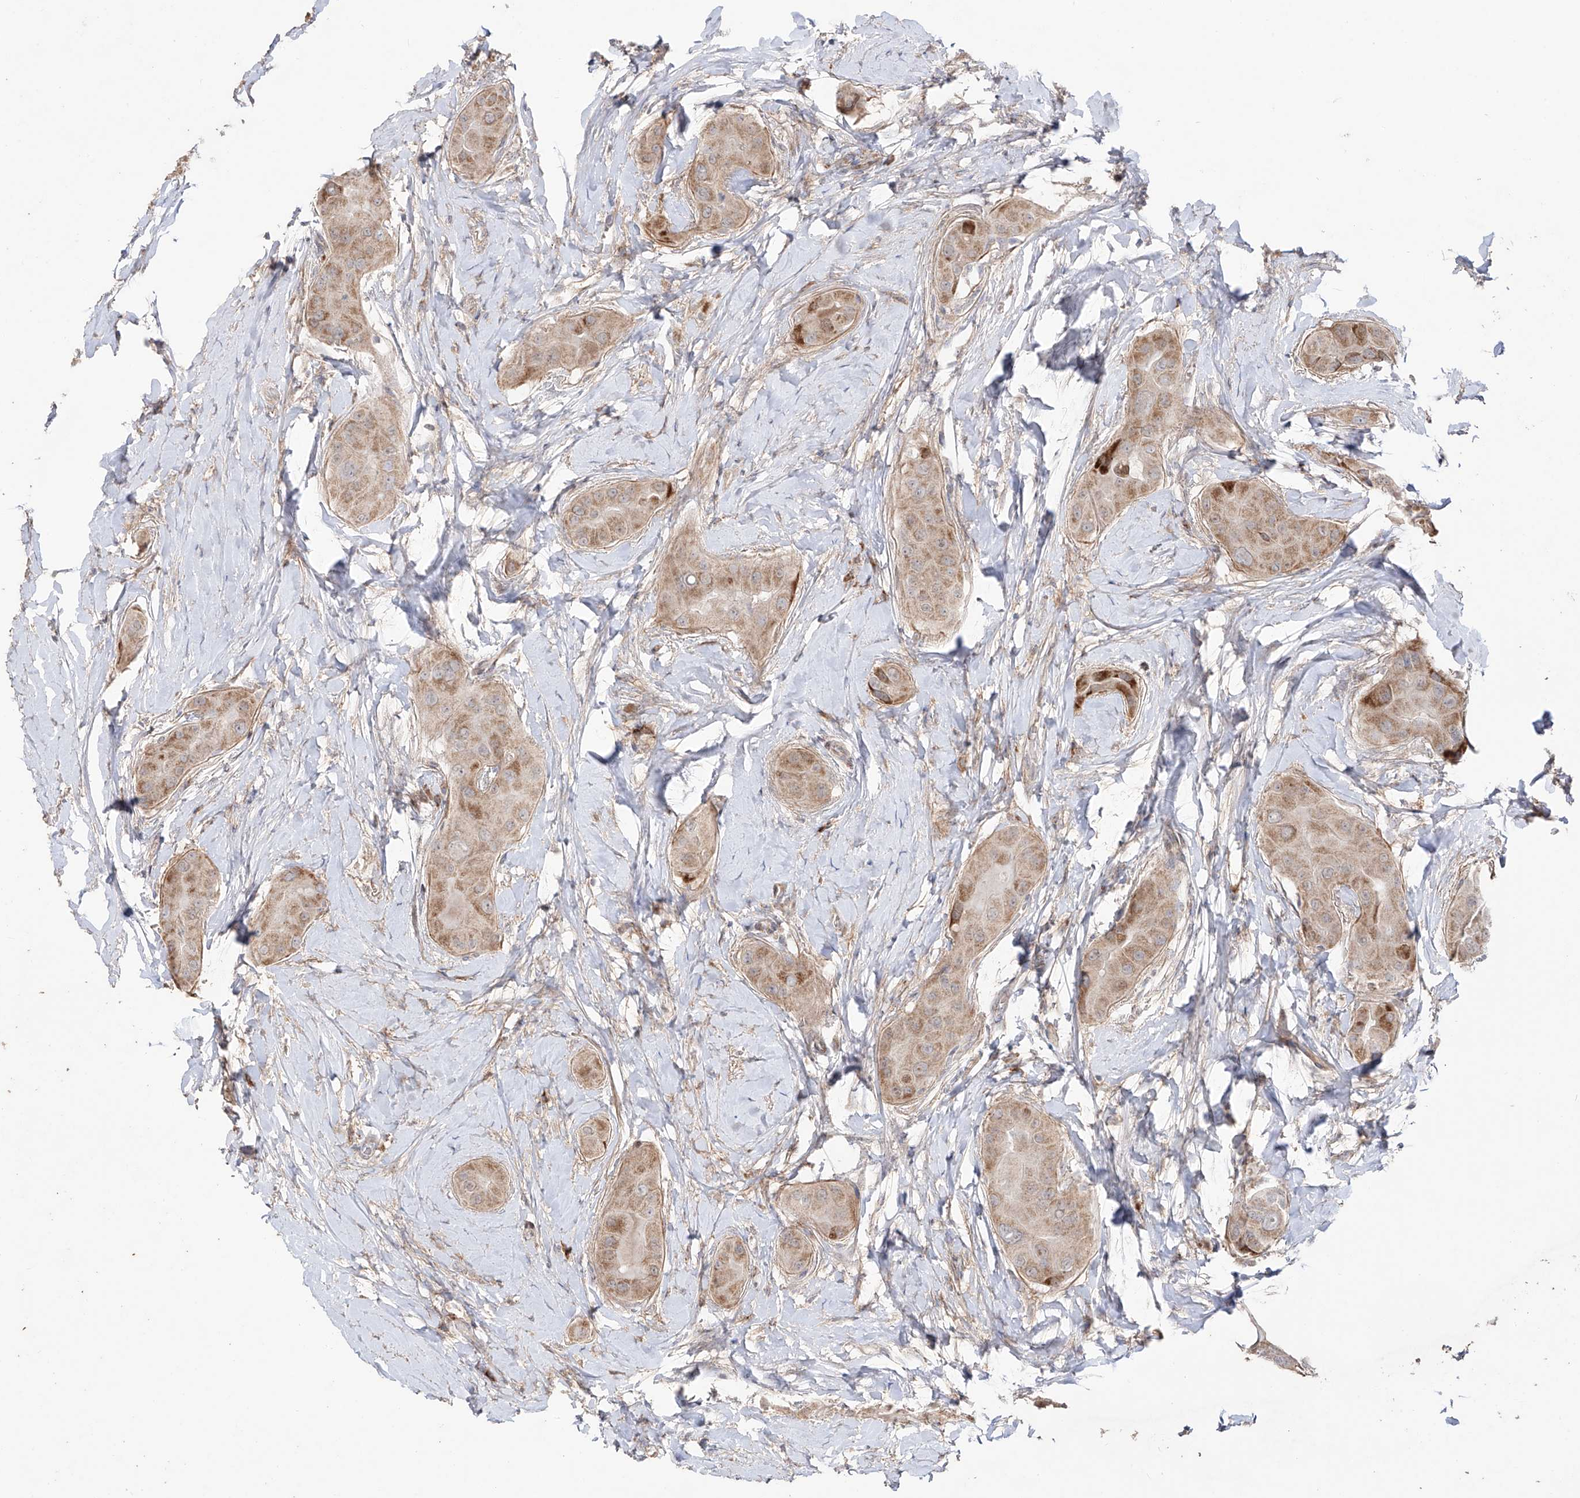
{"staining": {"intensity": "moderate", "quantity": ">75%", "location": "cytoplasmic/membranous"}, "tissue": "thyroid cancer", "cell_type": "Tumor cells", "image_type": "cancer", "snomed": [{"axis": "morphology", "description": "Papillary adenocarcinoma, NOS"}, {"axis": "topography", "description": "Thyroid gland"}], "caption": "This histopathology image displays immunohistochemistry (IHC) staining of human thyroid papillary adenocarcinoma, with medium moderate cytoplasmic/membranous staining in approximately >75% of tumor cells.", "gene": "YKT6", "patient": {"sex": "male", "age": 33}}